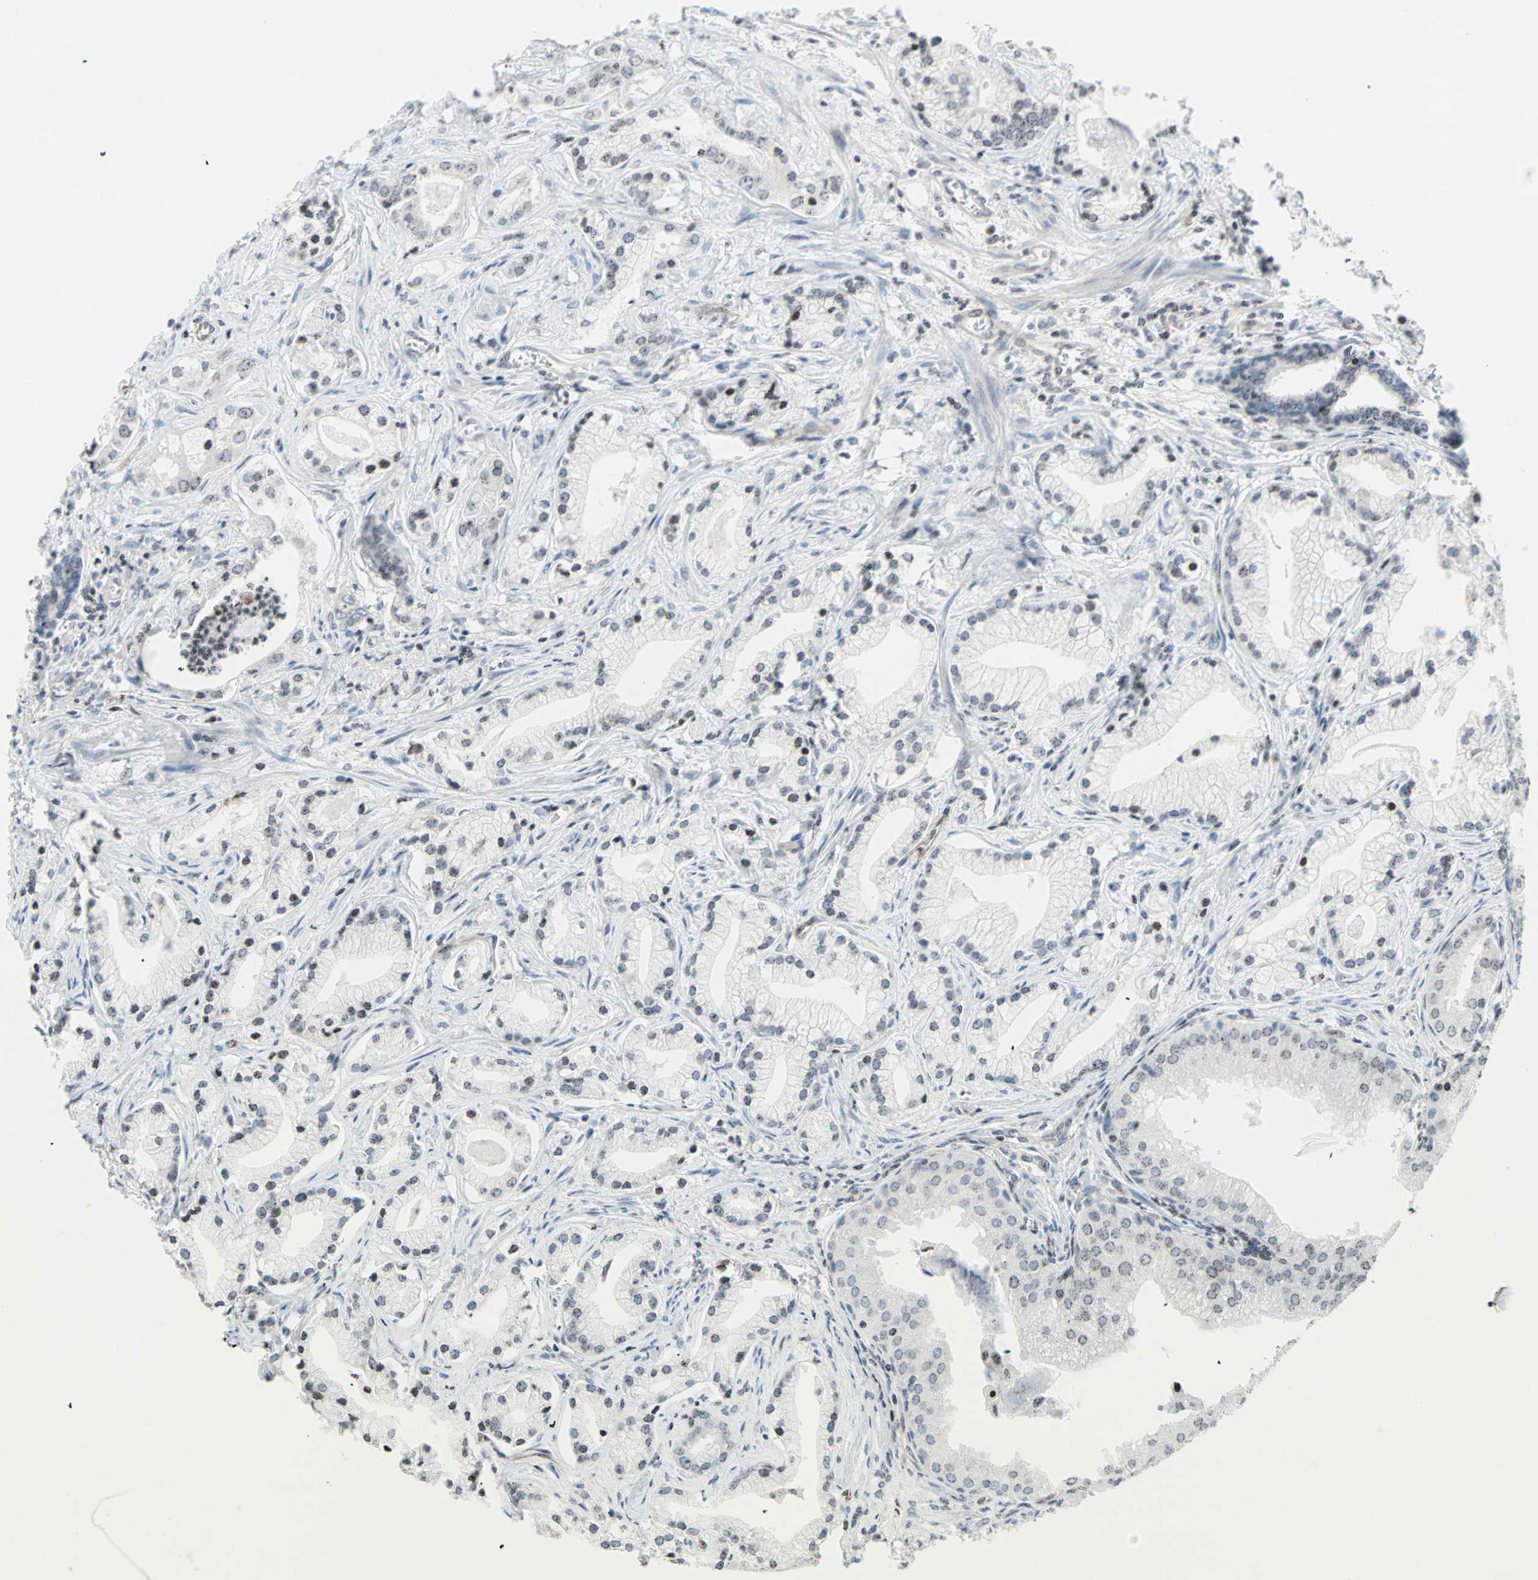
{"staining": {"intensity": "weak", "quantity": "<25%", "location": "nuclear"}, "tissue": "prostate cancer", "cell_type": "Tumor cells", "image_type": "cancer", "snomed": [{"axis": "morphology", "description": "Adenocarcinoma, Low grade"}, {"axis": "topography", "description": "Prostate"}], "caption": "This image is of prostate adenocarcinoma (low-grade) stained with immunohistochemistry (IHC) to label a protein in brown with the nuclei are counter-stained blue. There is no expression in tumor cells.", "gene": "CENPA", "patient": {"sex": "male", "age": 59}}